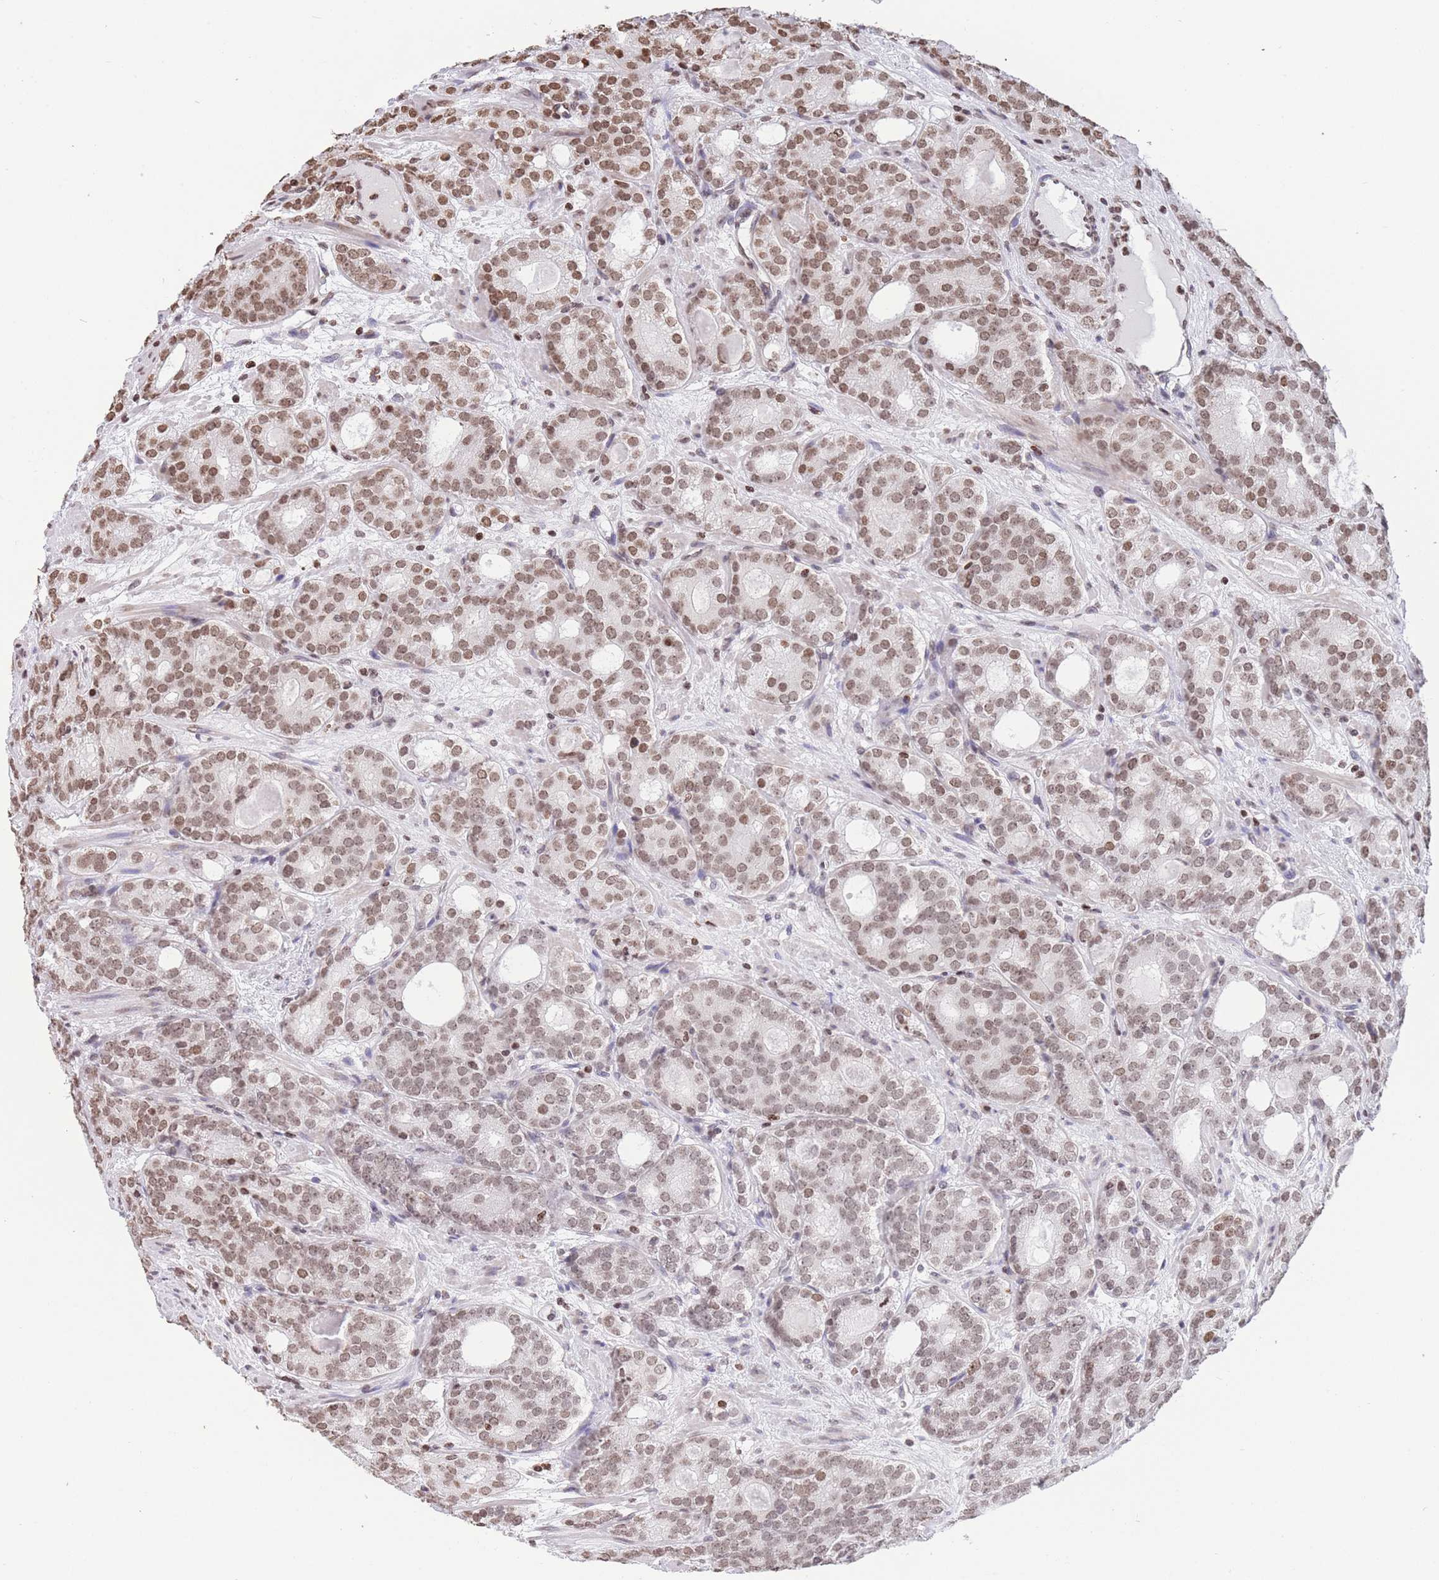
{"staining": {"intensity": "moderate", "quantity": ">75%", "location": "nuclear"}, "tissue": "prostate cancer", "cell_type": "Tumor cells", "image_type": "cancer", "snomed": [{"axis": "morphology", "description": "Adenocarcinoma, High grade"}, {"axis": "topography", "description": "Prostate"}], "caption": "Prostate high-grade adenocarcinoma stained with a brown dye shows moderate nuclear positive positivity in about >75% of tumor cells.", "gene": "H2BC11", "patient": {"sex": "male", "age": 64}}